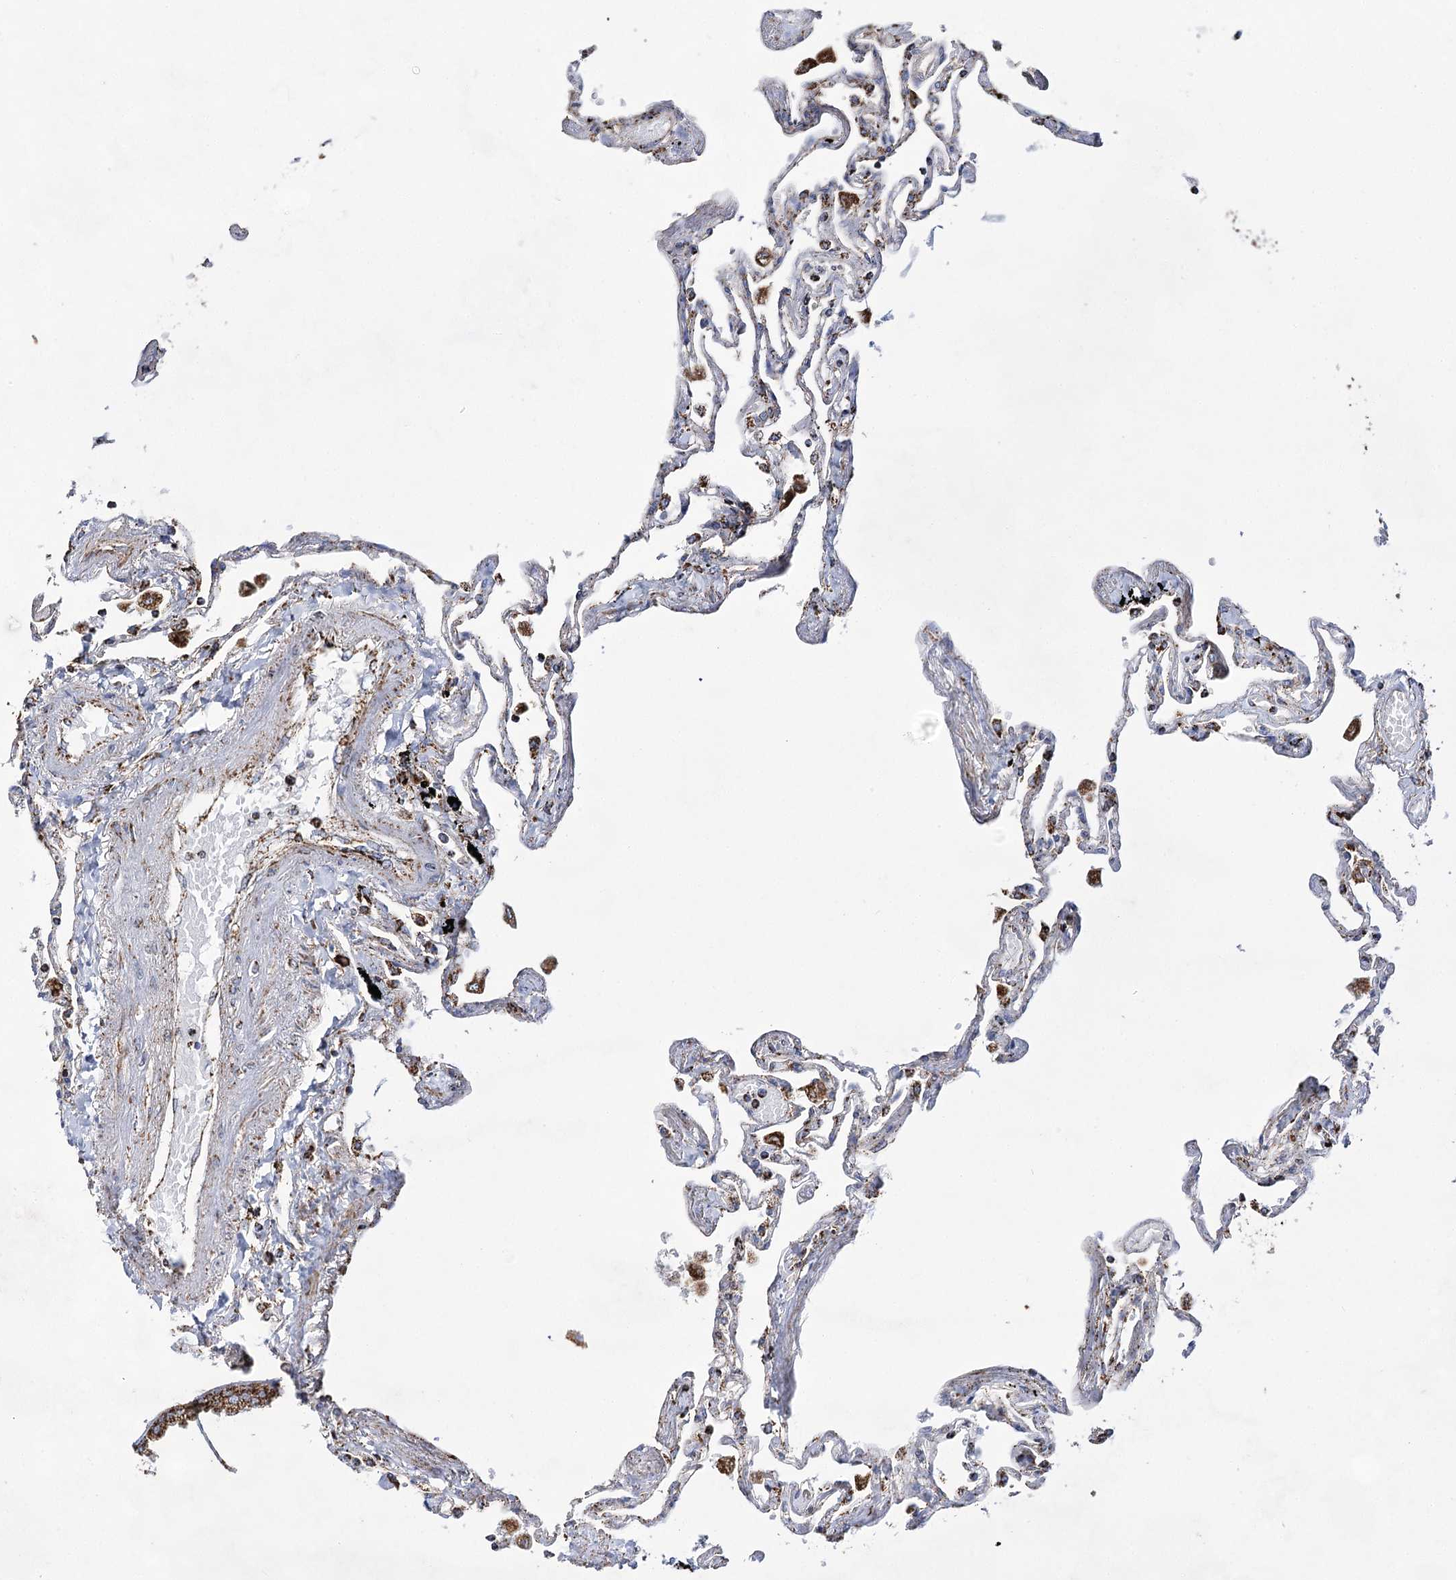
{"staining": {"intensity": "moderate", "quantity": "25%-75%", "location": "cytoplasmic/membranous"}, "tissue": "lung", "cell_type": "Alveolar cells", "image_type": "normal", "snomed": [{"axis": "morphology", "description": "Normal tissue, NOS"}, {"axis": "topography", "description": "Lung"}], "caption": "Lung stained with DAB (3,3'-diaminobenzidine) immunohistochemistry (IHC) shows medium levels of moderate cytoplasmic/membranous staining in approximately 25%-75% of alveolar cells.", "gene": "NADK2", "patient": {"sex": "female", "age": 67}}